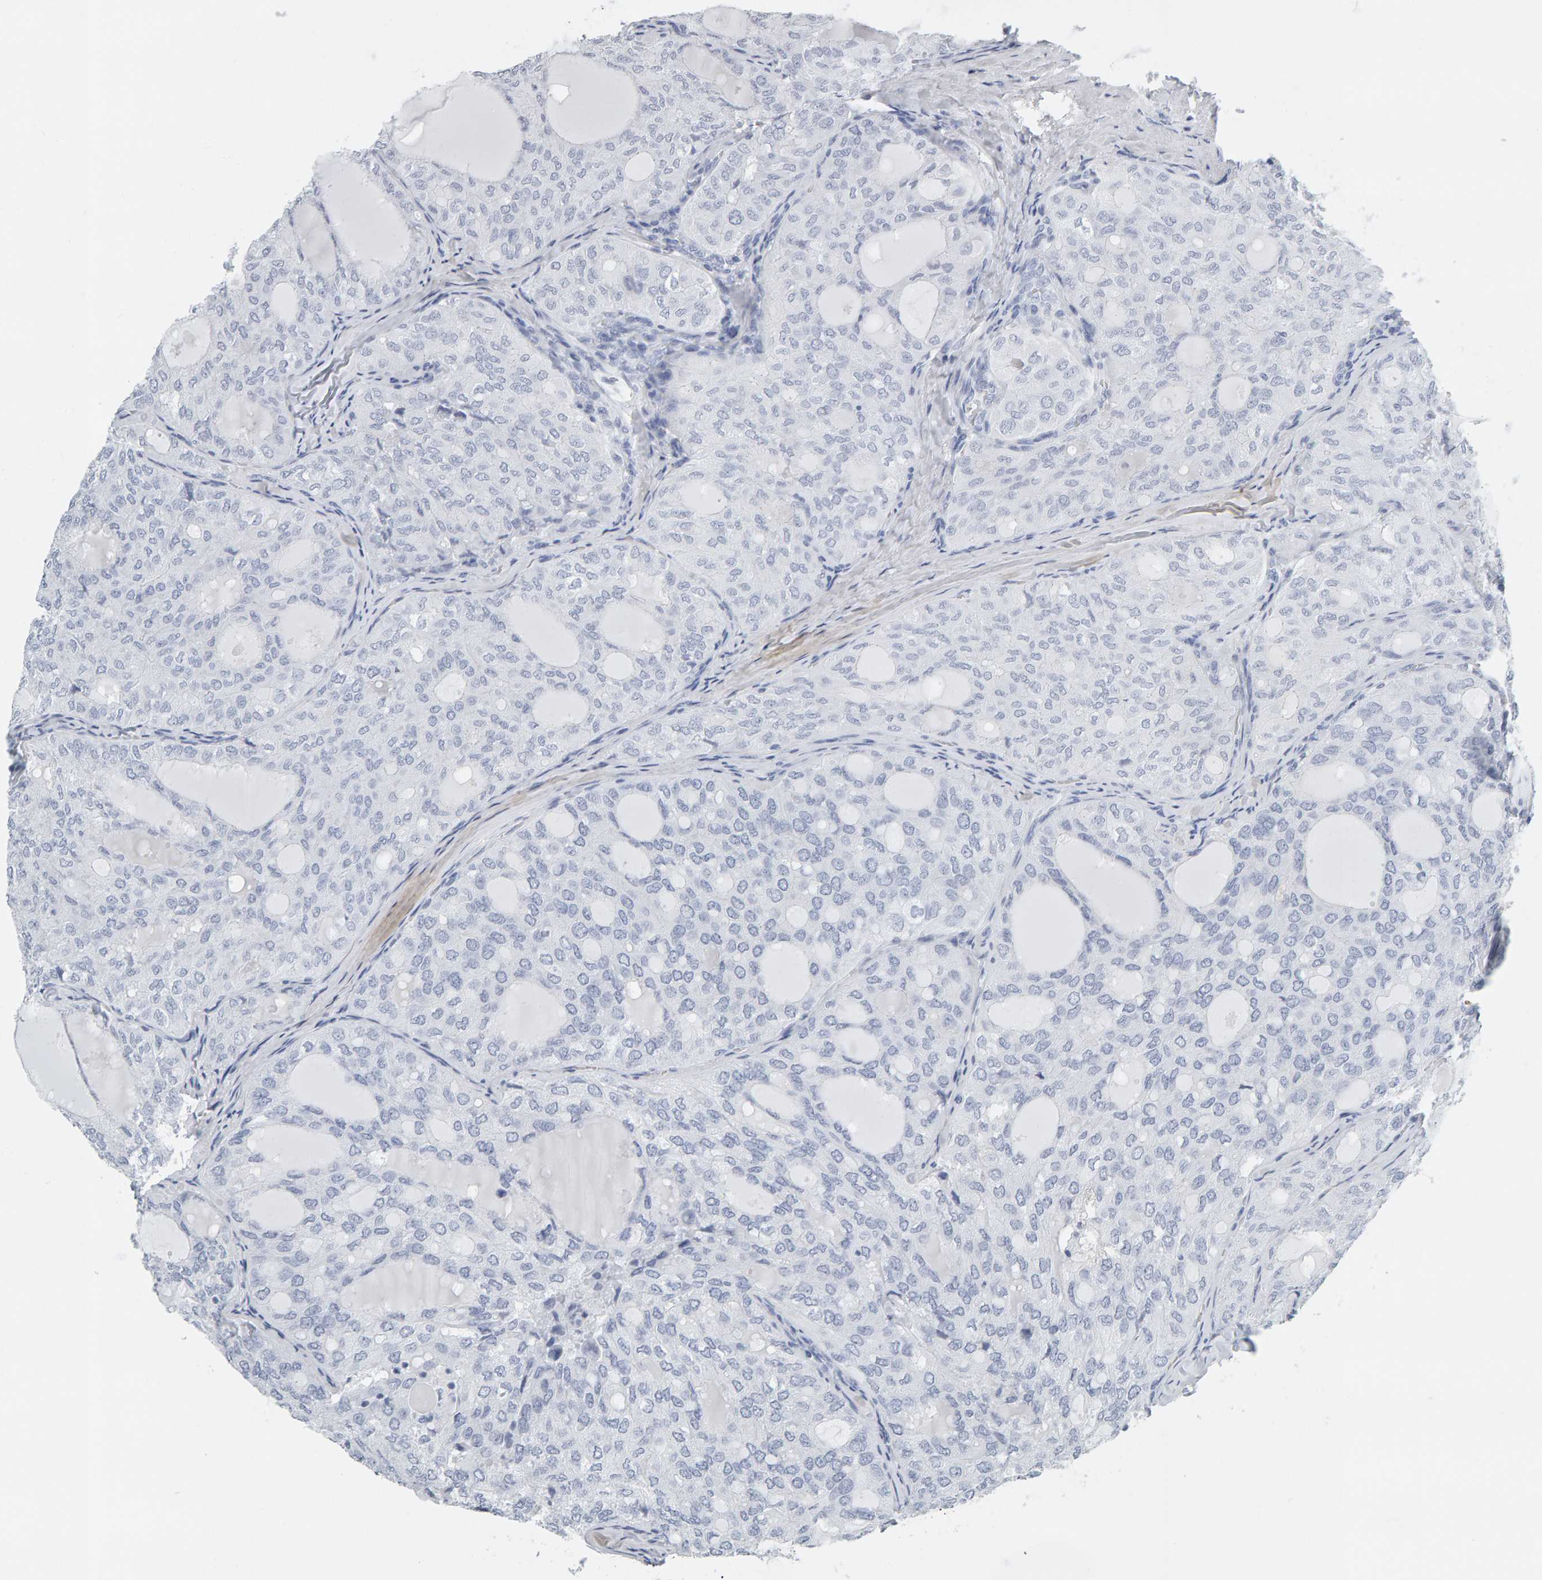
{"staining": {"intensity": "negative", "quantity": "none", "location": "none"}, "tissue": "thyroid cancer", "cell_type": "Tumor cells", "image_type": "cancer", "snomed": [{"axis": "morphology", "description": "Follicular adenoma carcinoma, NOS"}, {"axis": "topography", "description": "Thyroid gland"}], "caption": "The image reveals no significant staining in tumor cells of thyroid follicular adenoma carcinoma.", "gene": "SPACA3", "patient": {"sex": "male", "age": 75}}